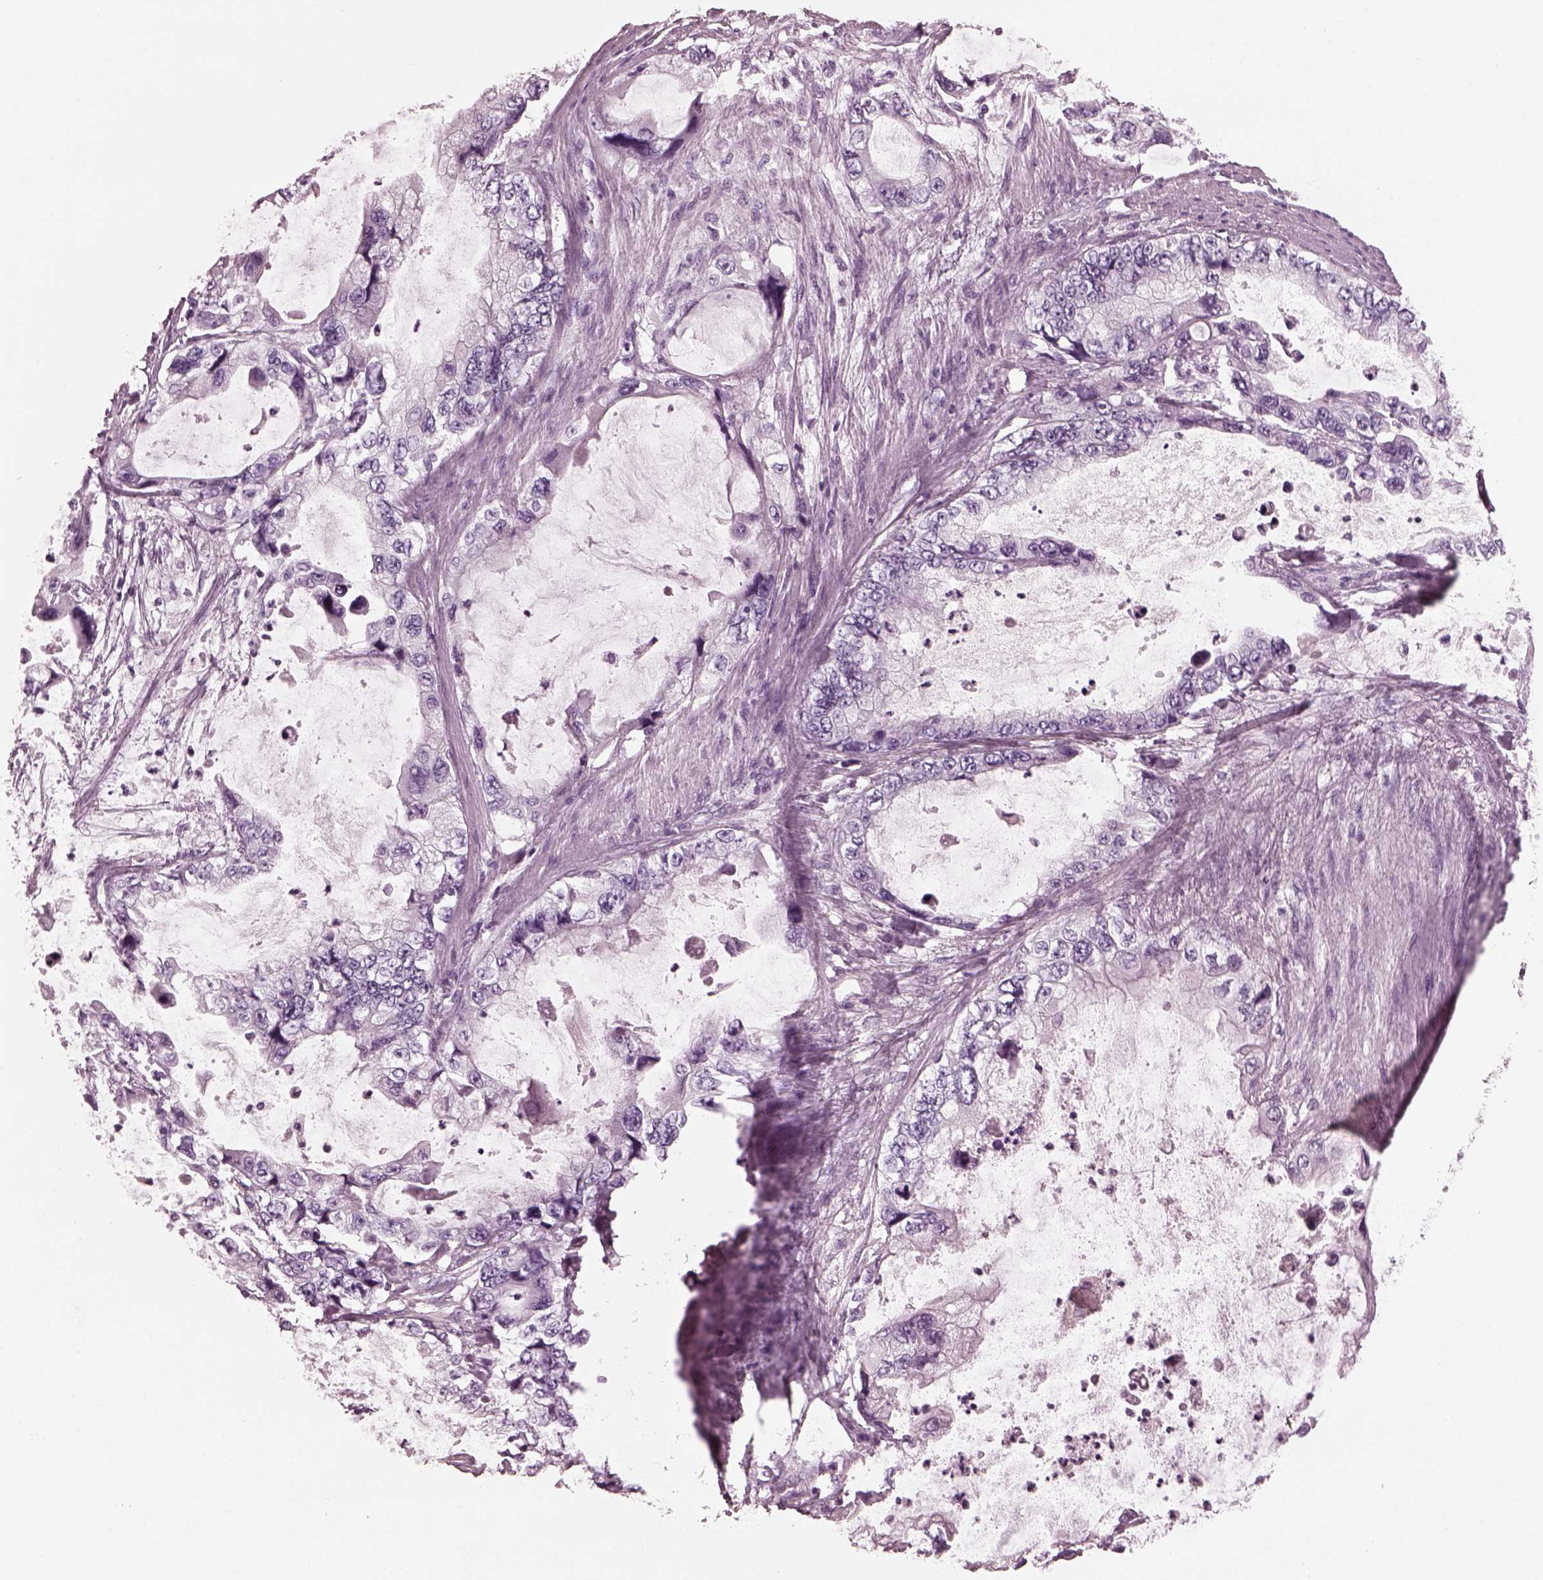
{"staining": {"intensity": "negative", "quantity": "none", "location": "none"}, "tissue": "stomach cancer", "cell_type": "Tumor cells", "image_type": "cancer", "snomed": [{"axis": "morphology", "description": "Adenocarcinoma, NOS"}, {"axis": "topography", "description": "Pancreas"}, {"axis": "topography", "description": "Stomach, upper"}, {"axis": "topography", "description": "Stomach"}], "caption": "Immunohistochemical staining of human stomach adenocarcinoma shows no significant positivity in tumor cells.", "gene": "CGA", "patient": {"sex": "male", "age": 77}}